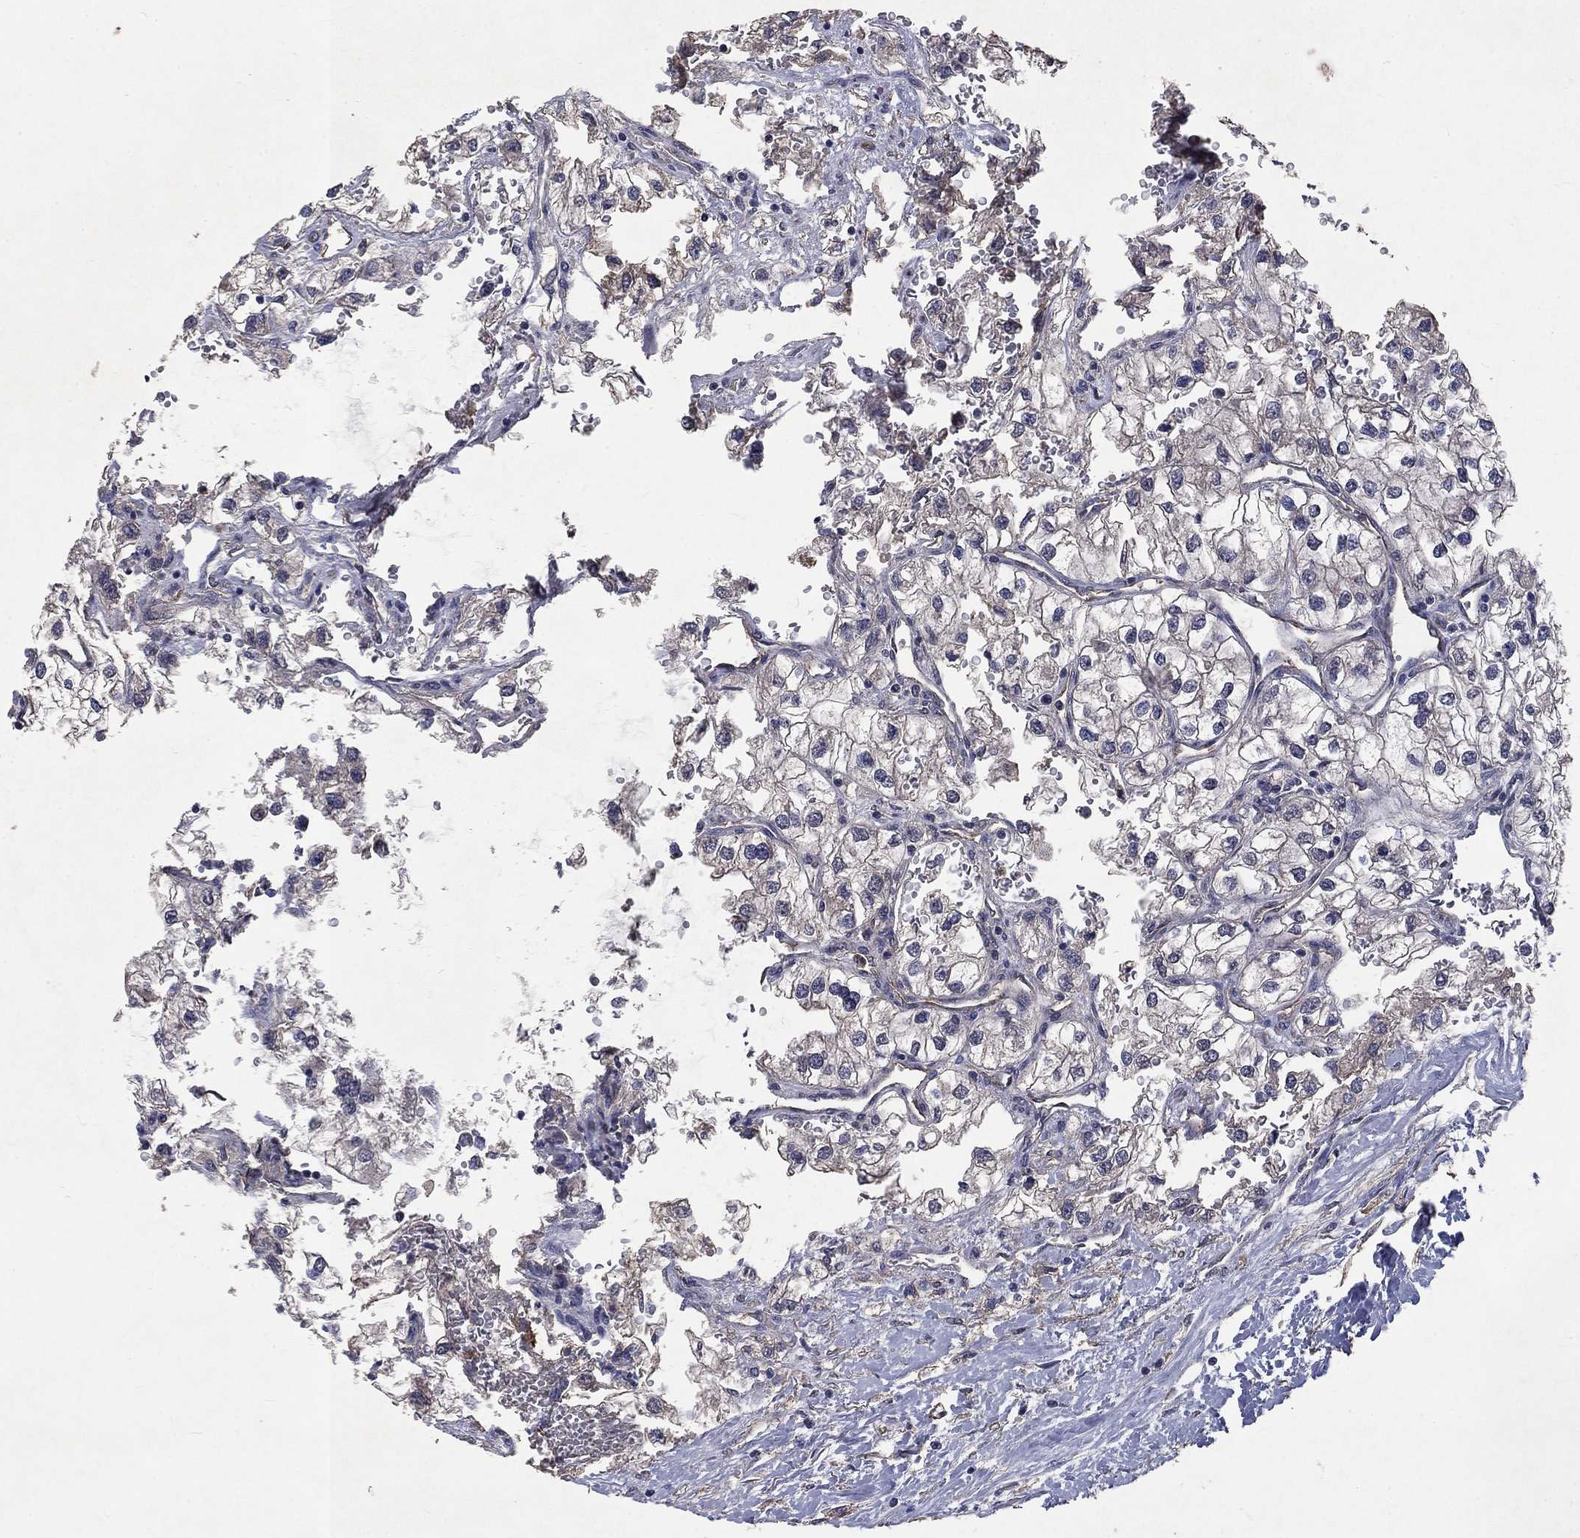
{"staining": {"intensity": "negative", "quantity": "none", "location": "none"}, "tissue": "renal cancer", "cell_type": "Tumor cells", "image_type": "cancer", "snomed": [{"axis": "morphology", "description": "Adenocarcinoma, NOS"}, {"axis": "topography", "description": "Kidney"}], "caption": "The immunohistochemistry micrograph has no significant staining in tumor cells of renal cancer tissue.", "gene": "CHST5", "patient": {"sex": "male", "age": 59}}